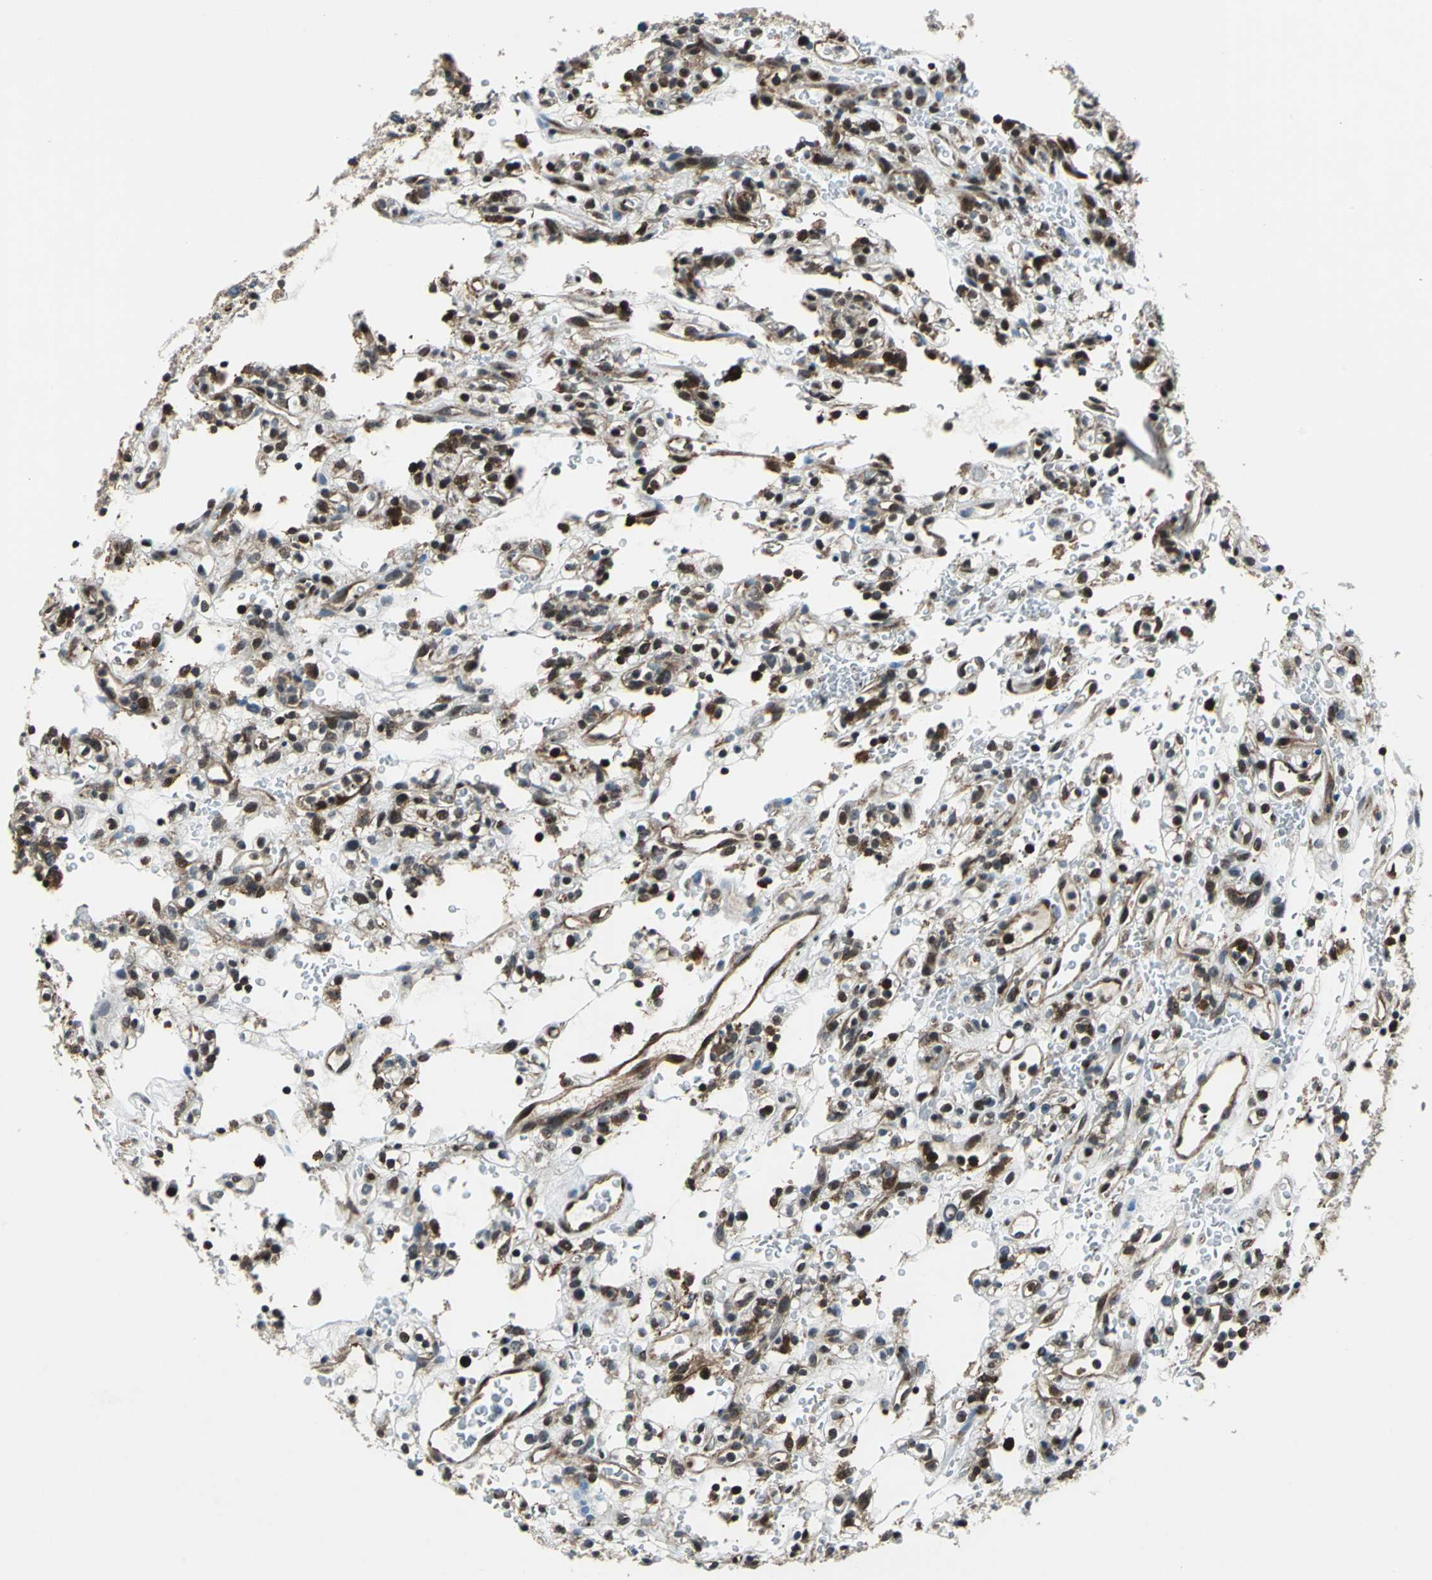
{"staining": {"intensity": "strong", "quantity": "25%-75%", "location": "cytoplasmic/membranous"}, "tissue": "renal cancer", "cell_type": "Tumor cells", "image_type": "cancer", "snomed": [{"axis": "morphology", "description": "Normal tissue, NOS"}, {"axis": "morphology", "description": "Adenocarcinoma, NOS"}, {"axis": "topography", "description": "Kidney"}], "caption": "IHC (DAB) staining of renal cancer (adenocarcinoma) demonstrates strong cytoplasmic/membranous protein expression in approximately 25%-75% of tumor cells. (IHC, brightfield microscopy, high magnification).", "gene": "AATF", "patient": {"sex": "female", "age": 72}}